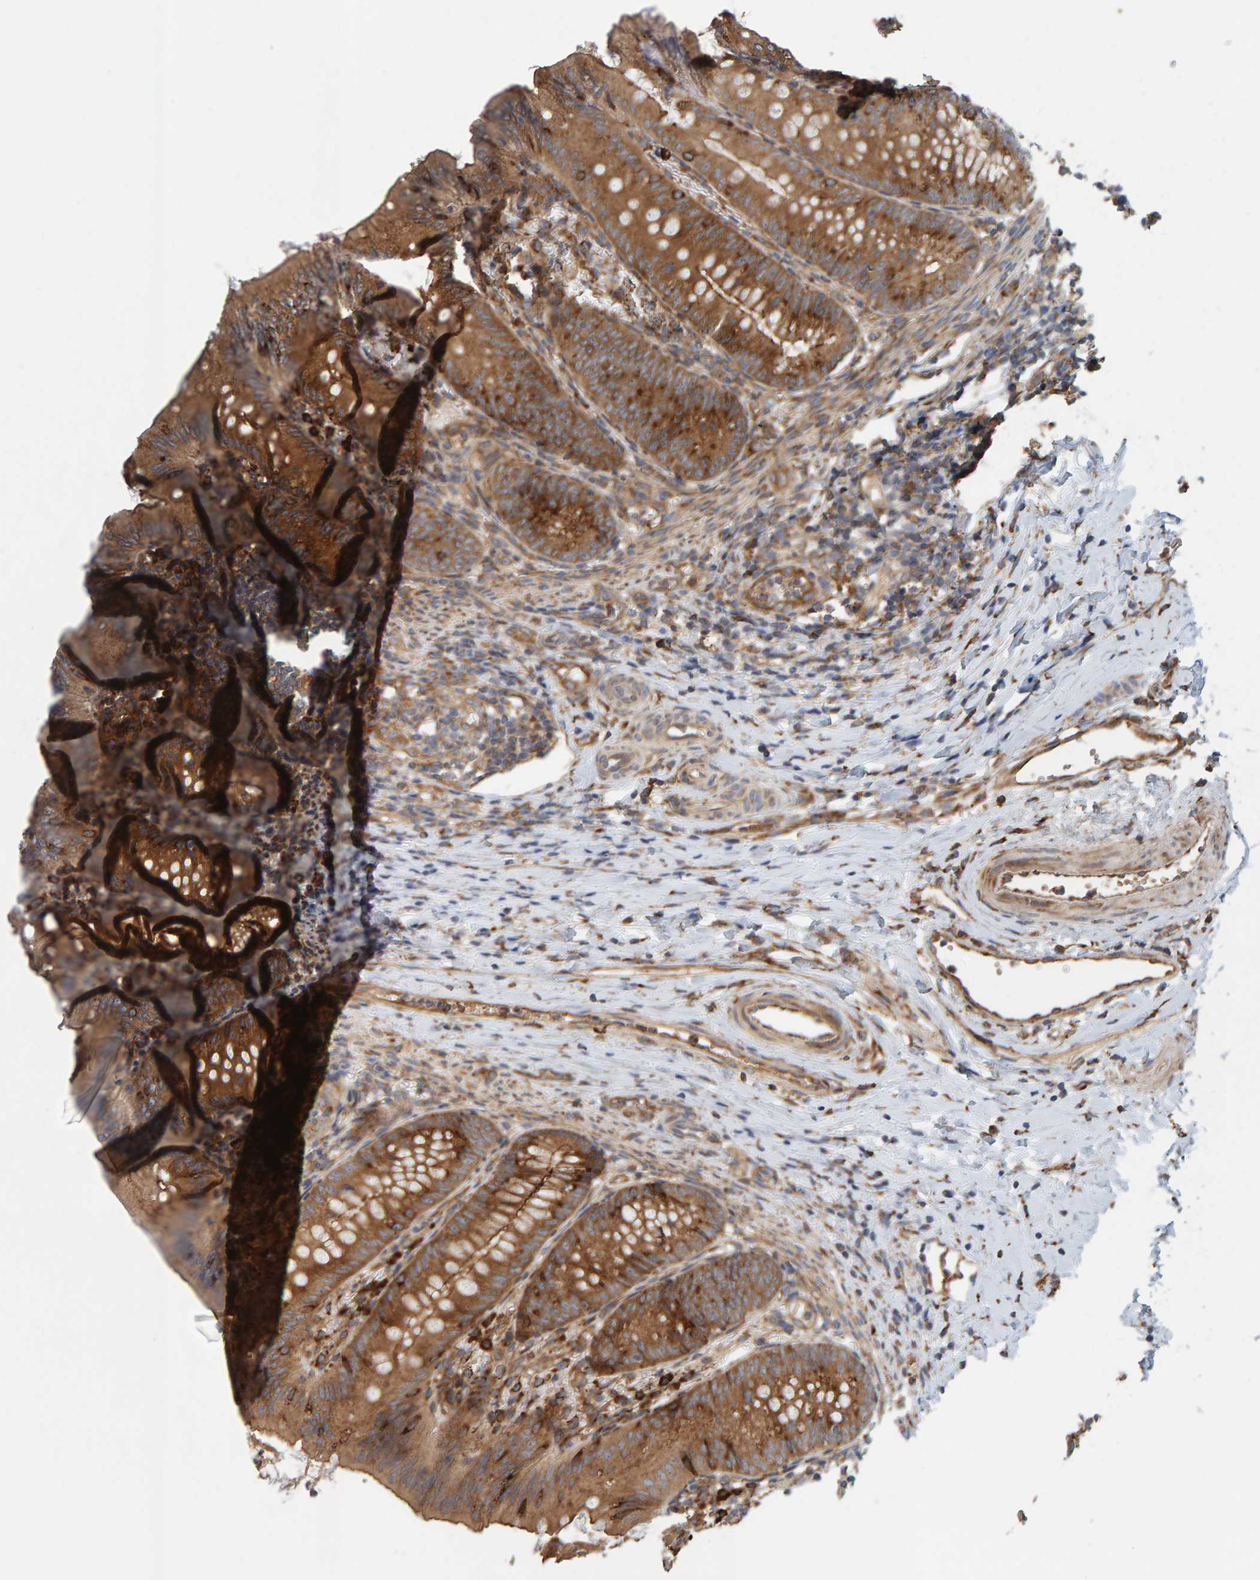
{"staining": {"intensity": "strong", "quantity": ">75%", "location": "cytoplasmic/membranous"}, "tissue": "appendix", "cell_type": "Glandular cells", "image_type": "normal", "snomed": [{"axis": "morphology", "description": "Normal tissue, NOS"}, {"axis": "topography", "description": "Appendix"}], "caption": "Strong cytoplasmic/membranous positivity is present in about >75% of glandular cells in normal appendix.", "gene": "BAIAP2", "patient": {"sex": "male", "age": 1}}